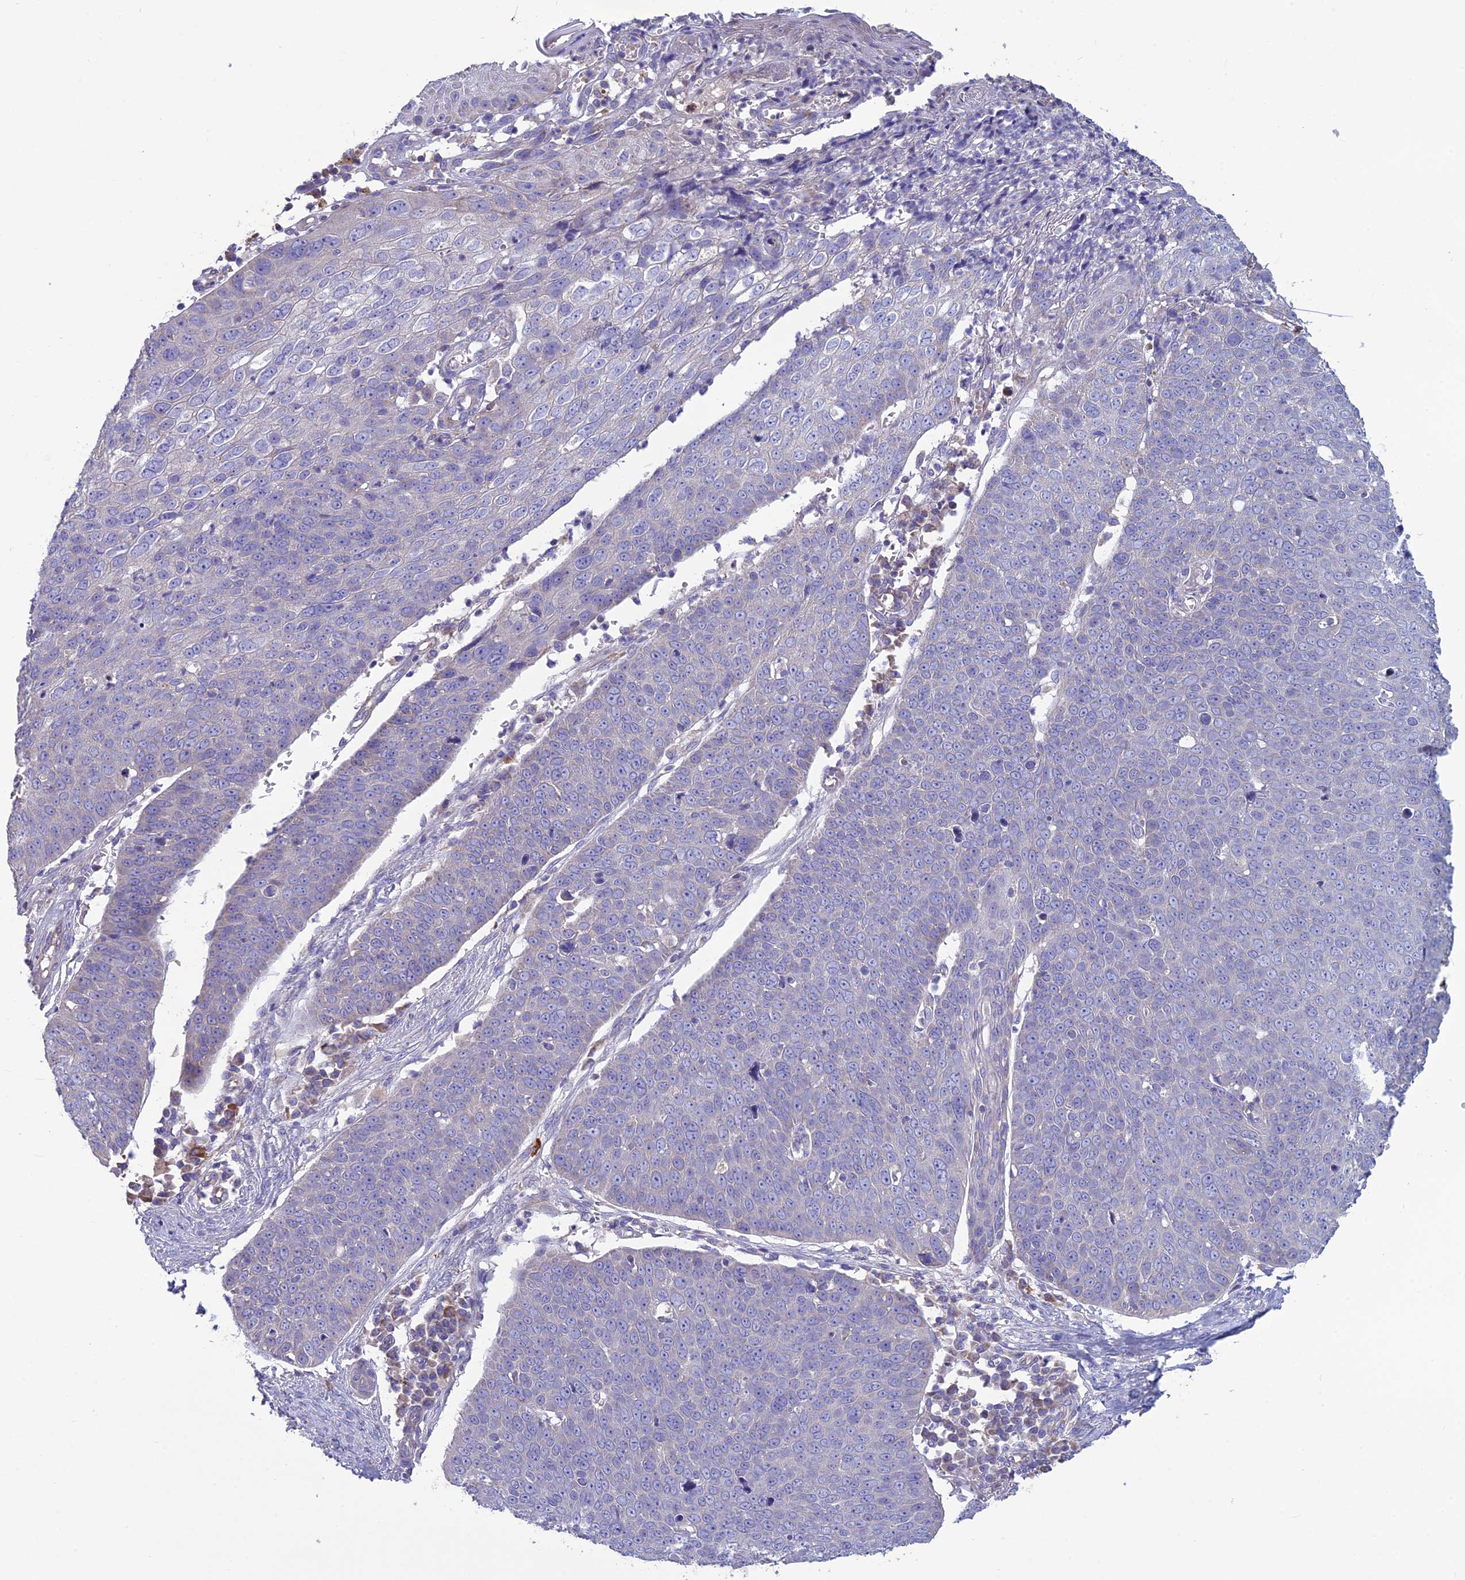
{"staining": {"intensity": "negative", "quantity": "none", "location": "none"}, "tissue": "skin cancer", "cell_type": "Tumor cells", "image_type": "cancer", "snomed": [{"axis": "morphology", "description": "Squamous cell carcinoma, NOS"}, {"axis": "topography", "description": "Skin"}], "caption": "Skin squamous cell carcinoma was stained to show a protein in brown. There is no significant positivity in tumor cells.", "gene": "BHMT2", "patient": {"sex": "male", "age": 71}}